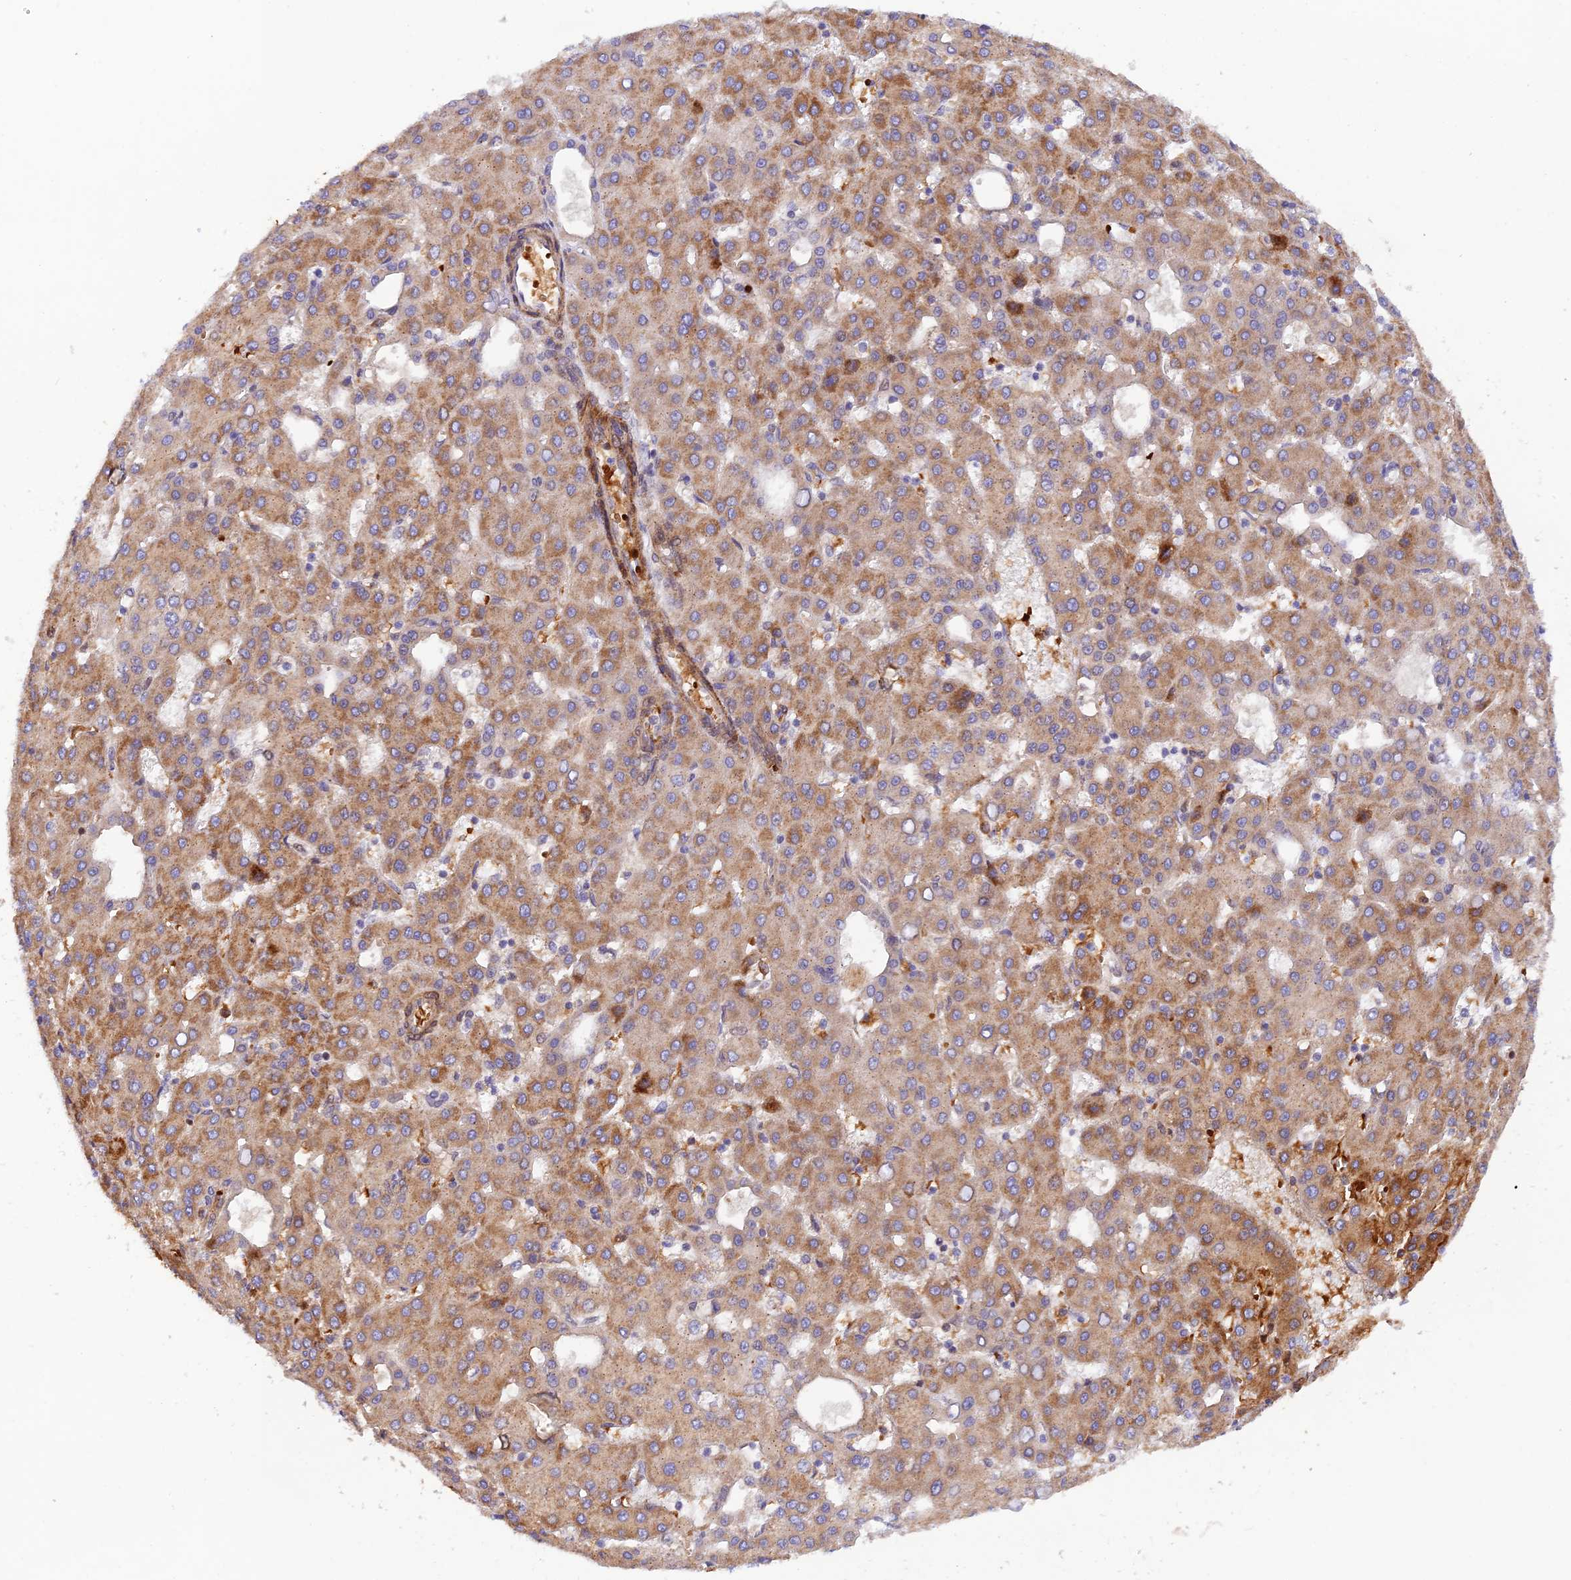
{"staining": {"intensity": "moderate", "quantity": ">75%", "location": "cytoplasmic/membranous"}, "tissue": "liver cancer", "cell_type": "Tumor cells", "image_type": "cancer", "snomed": [{"axis": "morphology", "description": "Carcinoma, Hepatocellular, NOS"}, {"axis": "topography", "description": "Liver"}], "caption": "Protein analysis of liver cancer tissue demonstrates moderate cytoplasmic/membranous staining in approximately >75% of tumor cells.", "gene": "WDFY4", "patient": {"sex": "male", "age": 47}}